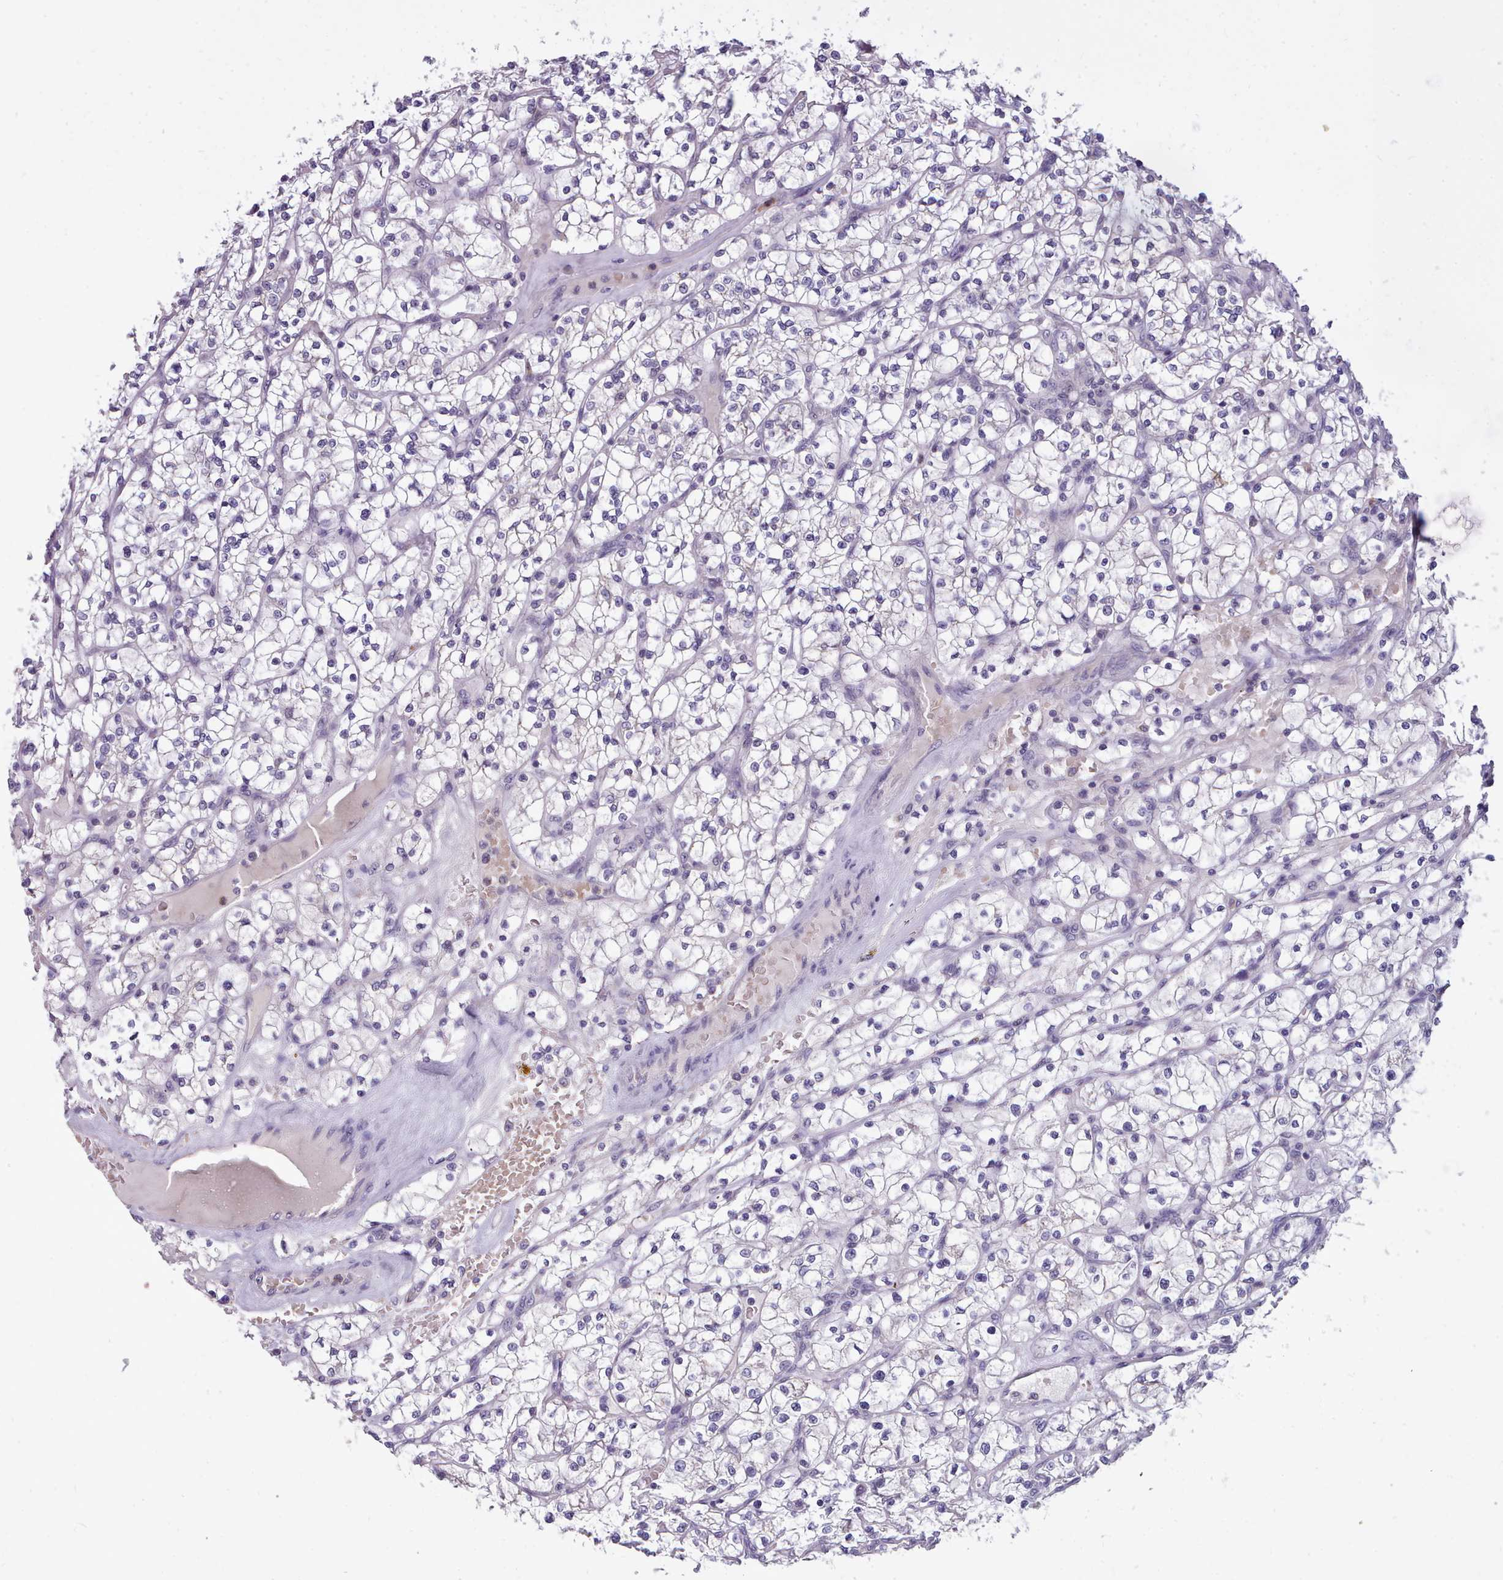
{"staining": {"intensity": "negative", "quantity": "none", "location": "none"}, "tissue": "renal cancer", "cell_type": "Tumor cells", "image_type": "cancer", "snomed": [{"axis": "morphology", "description": "Adenocarcinoma, NOS"}, {"axis": "topography", "description": "Kidney"}], "caption": "A histopathology image of human adenocarcinoma (renal) is negative for staining in tumor cells.", "gene": "KCTD16", "patient": {"sex": "female", "age": 64}}